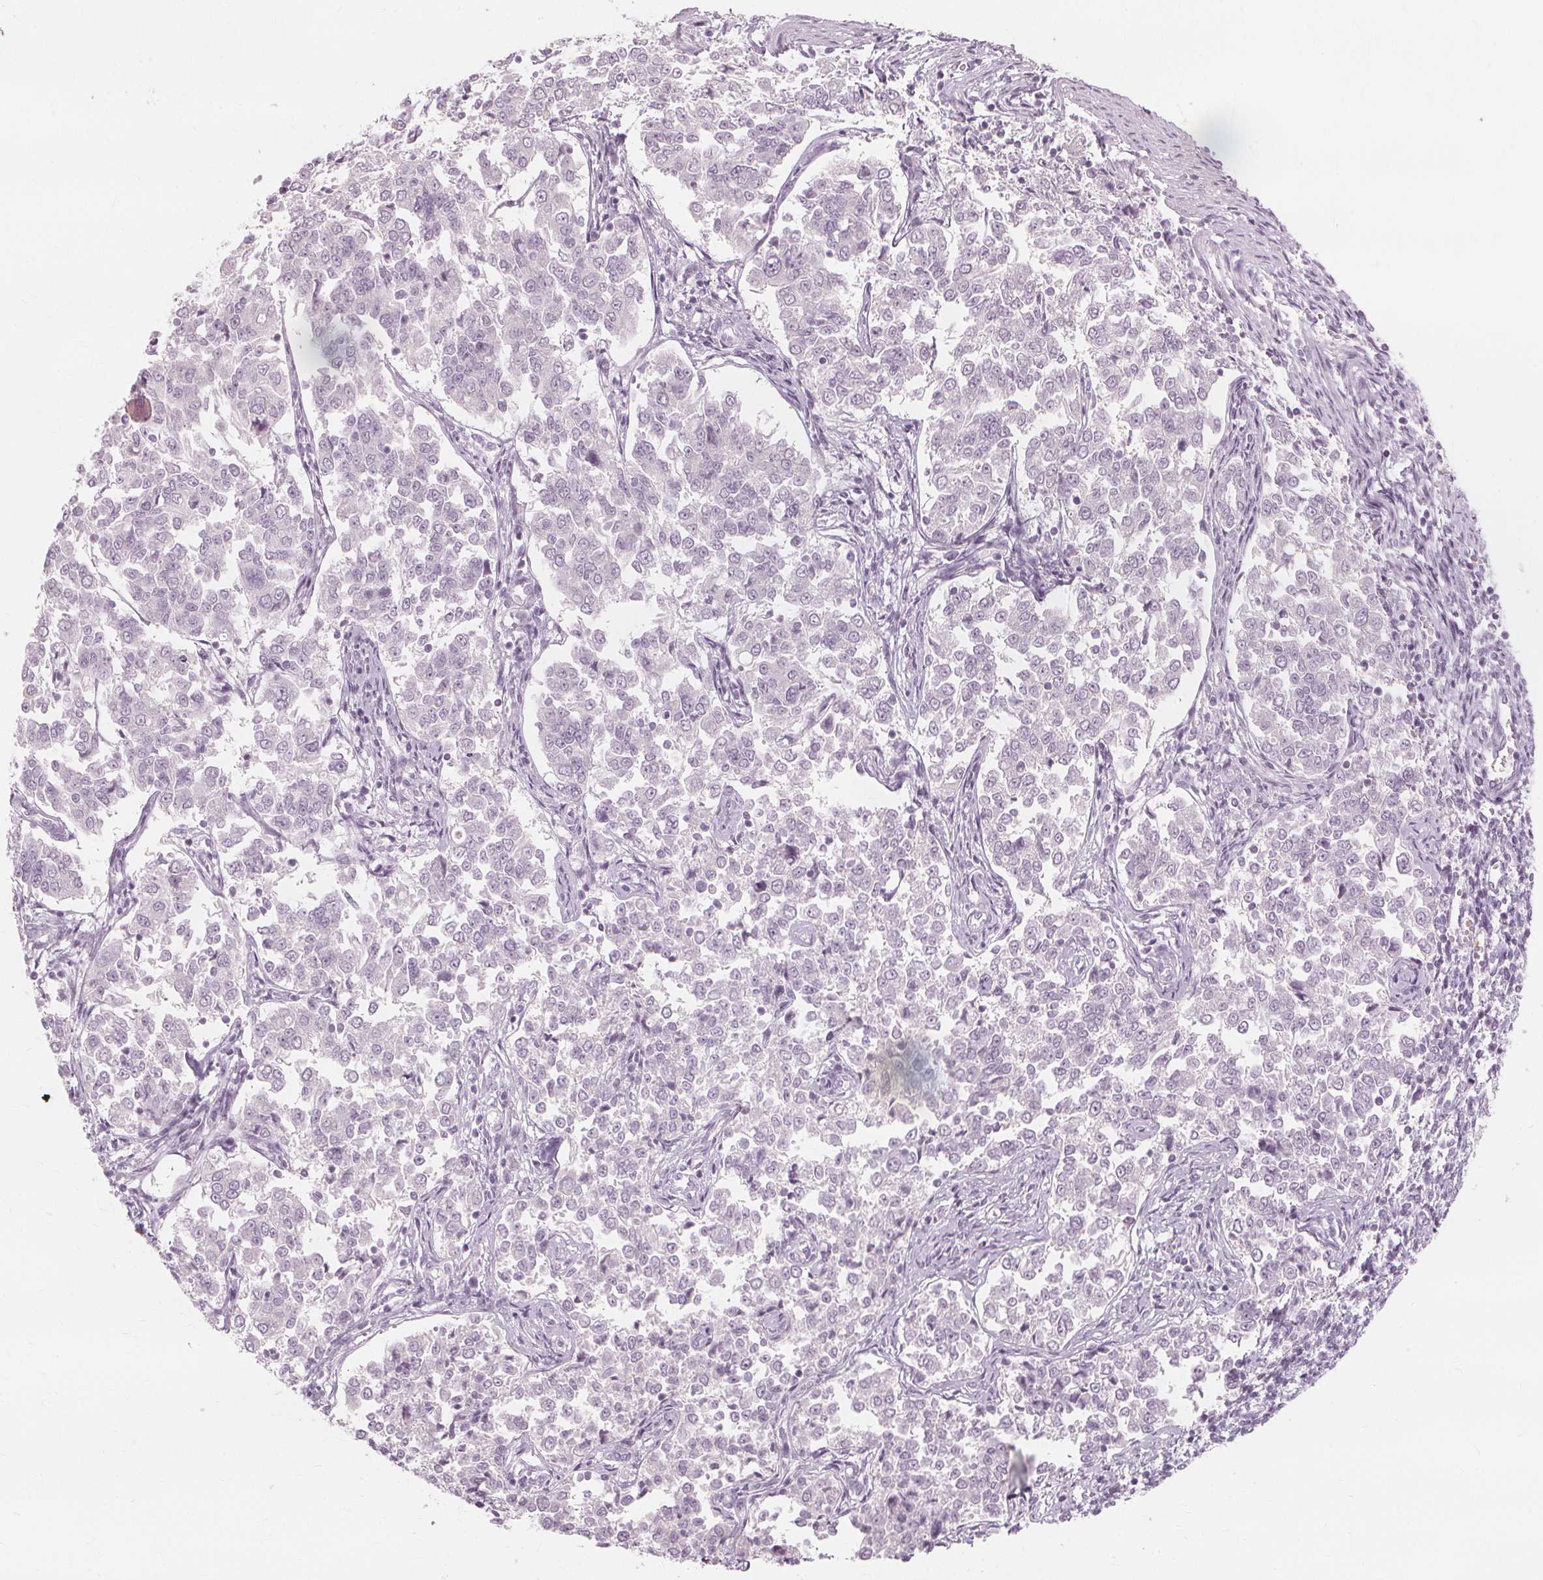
{"staining": {"intensity": "negative", "quantity": "none", "location": "none"}, "tissue": "endometrial cancer", "cell_type": "Tumor cells", "image_type": "cancer", "snomed": [{"axis": "morphology", "description": "Adenocarcinoma, NOS"}, {"axis": "topography", "description": "Endometrium"}], "caption": "Tumor cells show no significant protein staining in endometrial adenocarcinoma. (DAB immunohistochemistry visualized using brightfield microscopy, high magnification).", "gene": "MUC12", "patient": {"sex": "female", "age": 43}}